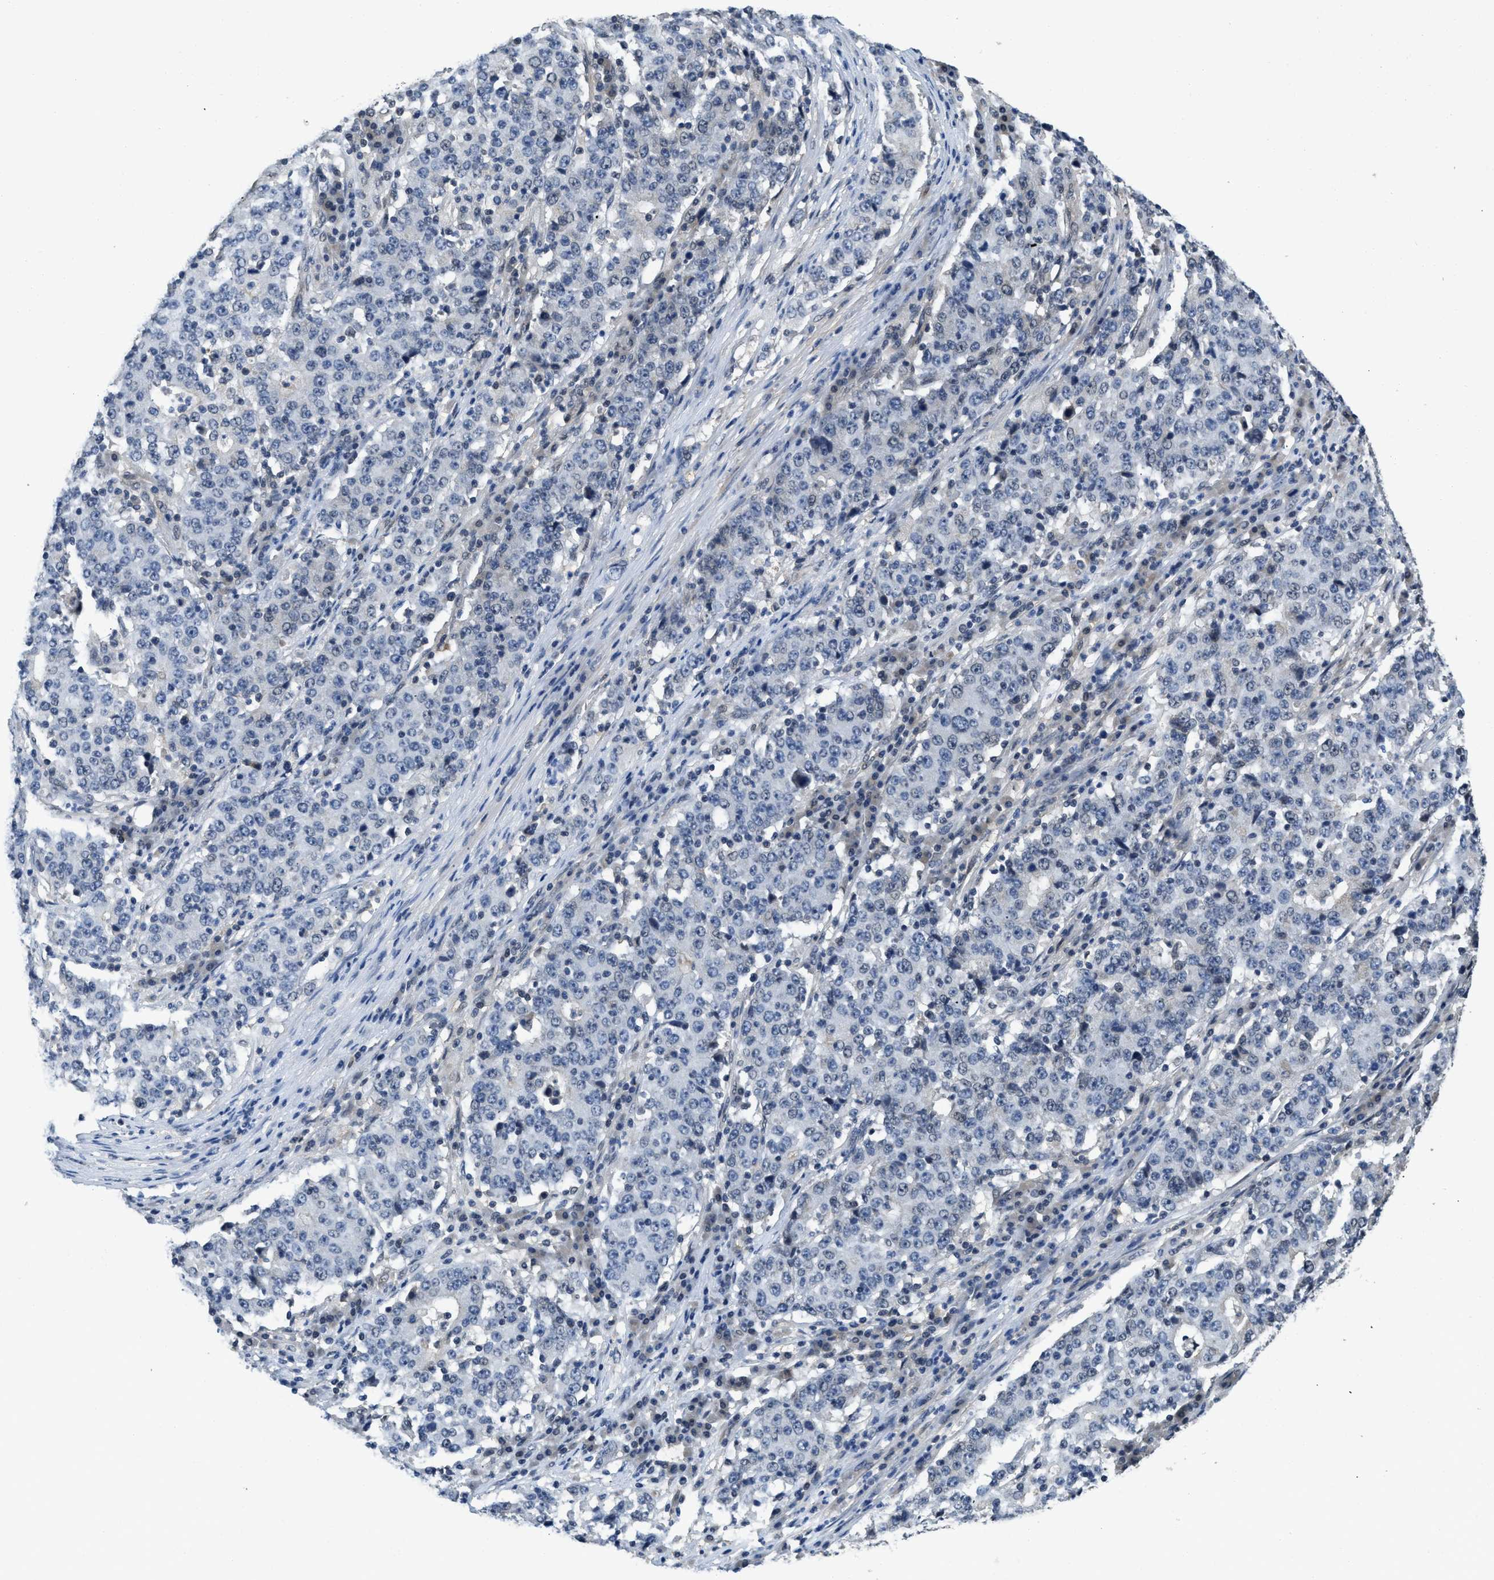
{"staining": {"intensity": "negative", "quantity": "none", "location": "none"}, "tissue": "stomach cancer", "cell_type": "Tumor cells", "image_type": "cancer", "snomed": [{"axis": "morphology", "description": "Adenocarcinoma, NOS"}, {"axis": "topography", "description": "Stomach"}], "caption": "A histopathology image of human stomach cancer is negative for staining in tumor cells.", "gene": "TES", "patient": {"sex": "male", "age": 59}}